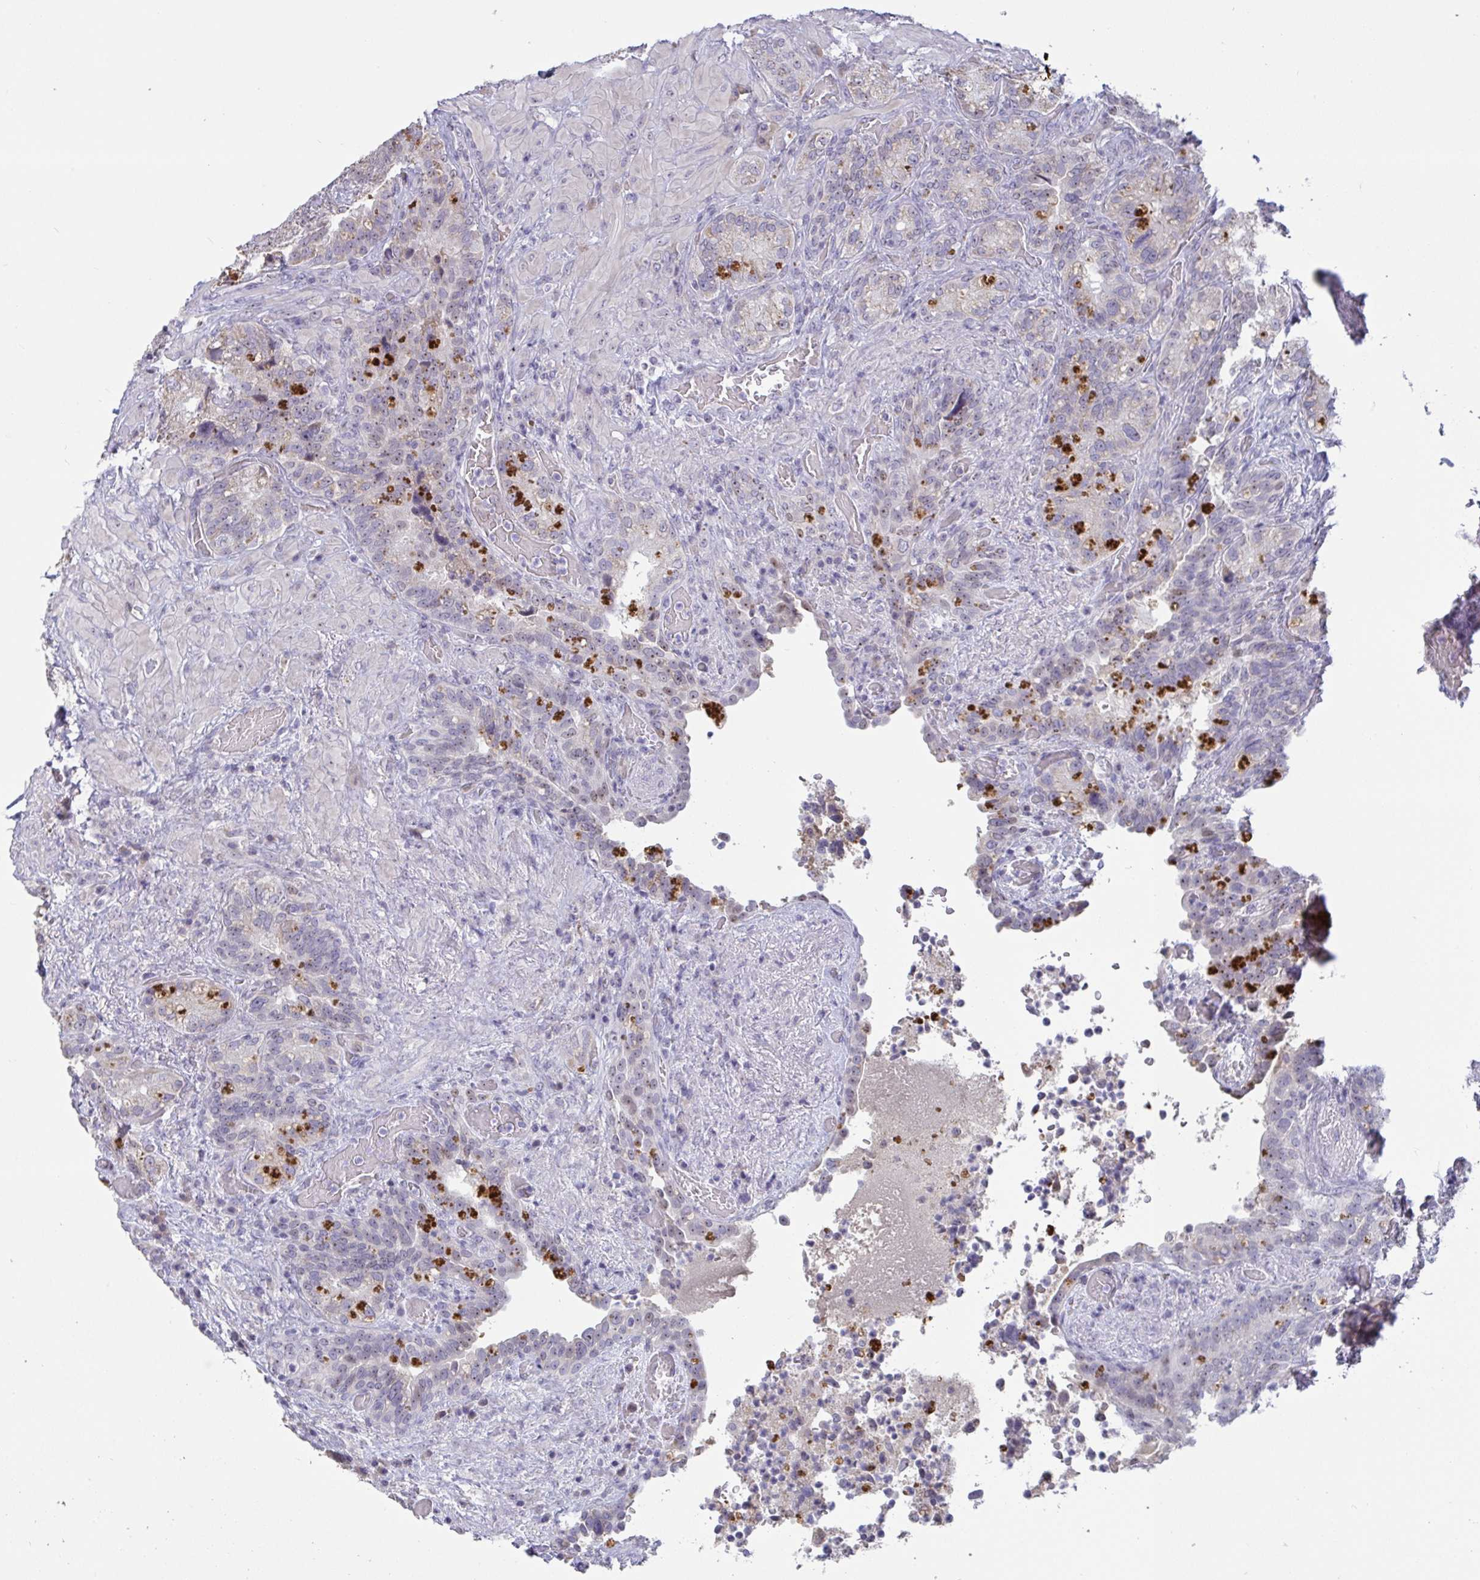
{"staining": {"intensity": "negative", "quantity": "none", "location": "none"}, "tissue": "seminal vesicle", "cell_type": "Glandular cells", "image_type": "normal", "snomed": [{"axis": "morphology", "description": "Normal tissue, NOS"}, {"axis": "topography", "description": "Seminal veicle"}], "caption": "DAB immunohistochemical staining of normal seminal vesicle exhibits no significant staining in glandular cells.", "gene": "MYC", "patient": {"sex": "male", "age": 68}}